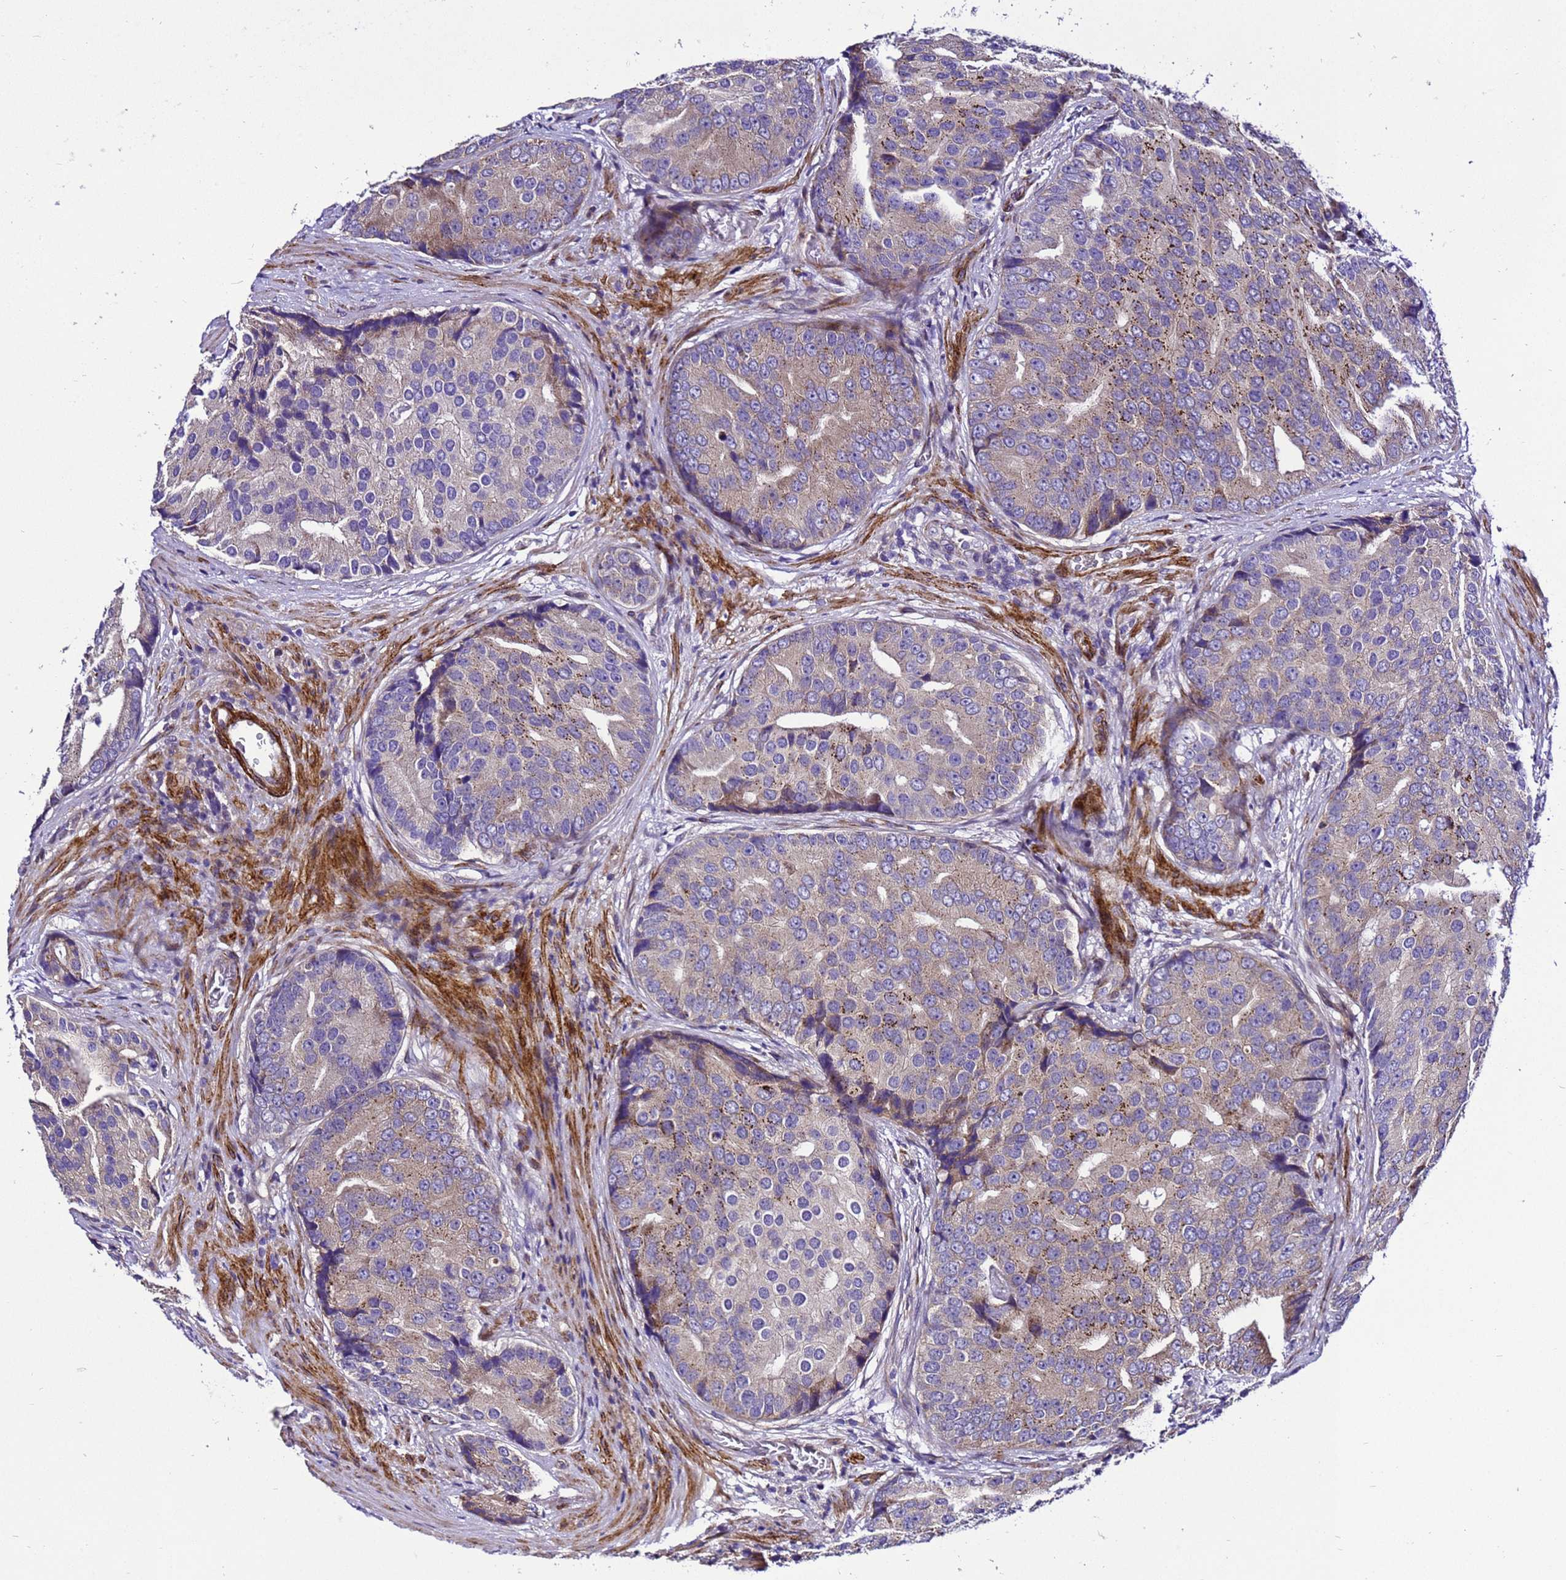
{"staining": {"intensity": "weak", "quantity": "25%-75%", "location": "cytoplasmic/membranous"}, "tissue": "prostate cancer", "cell_type": "Tumor cells", "image_type": "cancer", "snomed": [{"axis": "morphology", "description": "Adenocarcinoma, High grade"}, {"axis": "topography", "description": "Prostate"}], "caption": "A brown stain labels weak cytoplasmic/membranous expression of a protein in high-grade adenocarcinoma (prostate) tumor cells.", "gene": "ZNF417", "patient": {"sex": "male", "age": 62}}